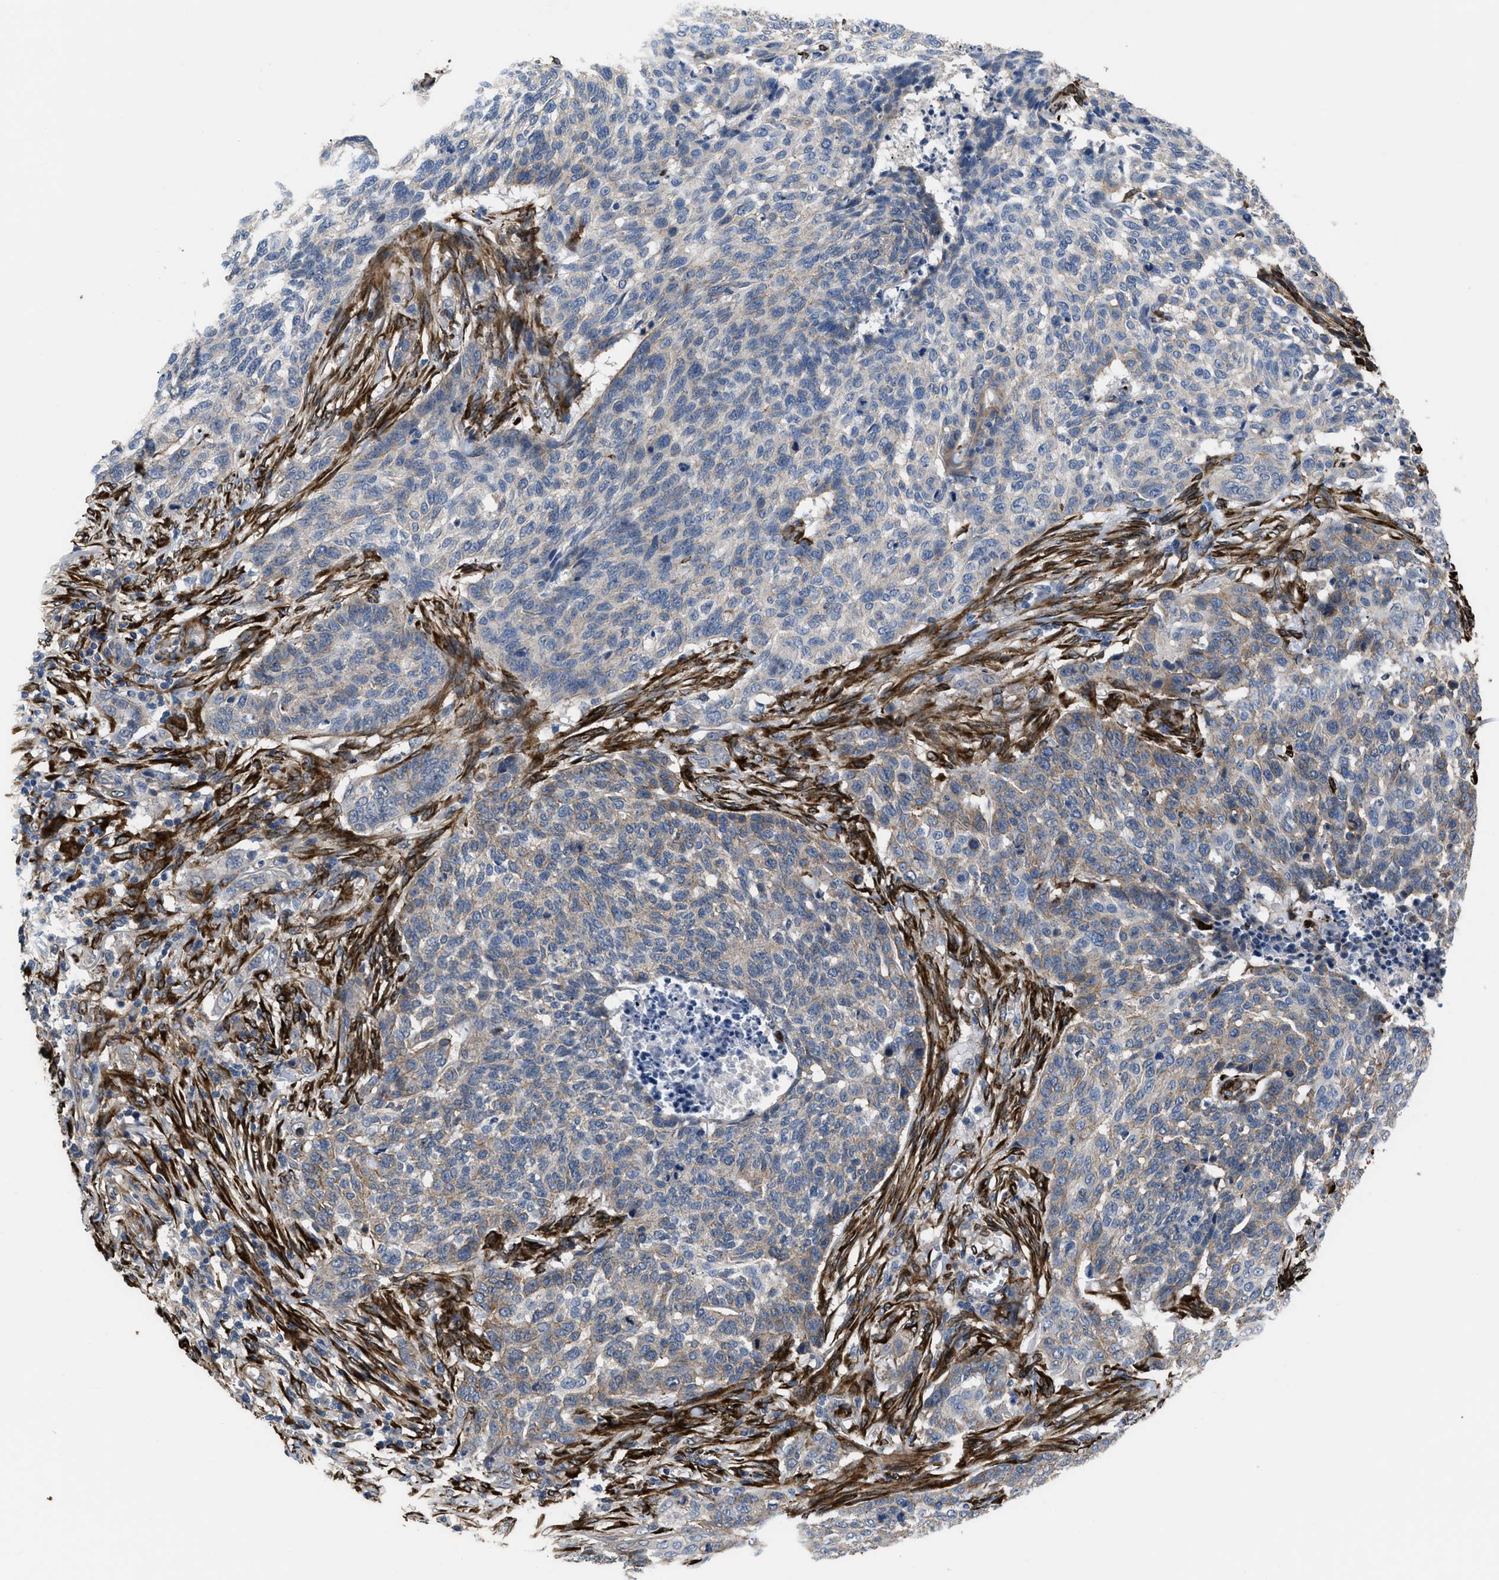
{"staining": {"intensity": "weak", "quantity": "<25%", "location": "cytoplasmic/membranous"}, "tissue": "skin cancer", "cell_type": "Tumor cells", "image_type": "cancer", "snomed": [{"axis": "morphology", "description": "Basal cell carcinoma"}, {"axis": "topography", "description": "Skin"}], "caption": "Basal cell carcinoma (skin) was stained to show a protein in brown. There is no significant expression in tumor cells.", "gene": "SQLE", "patient": {"sex": "male", "age": 85}}